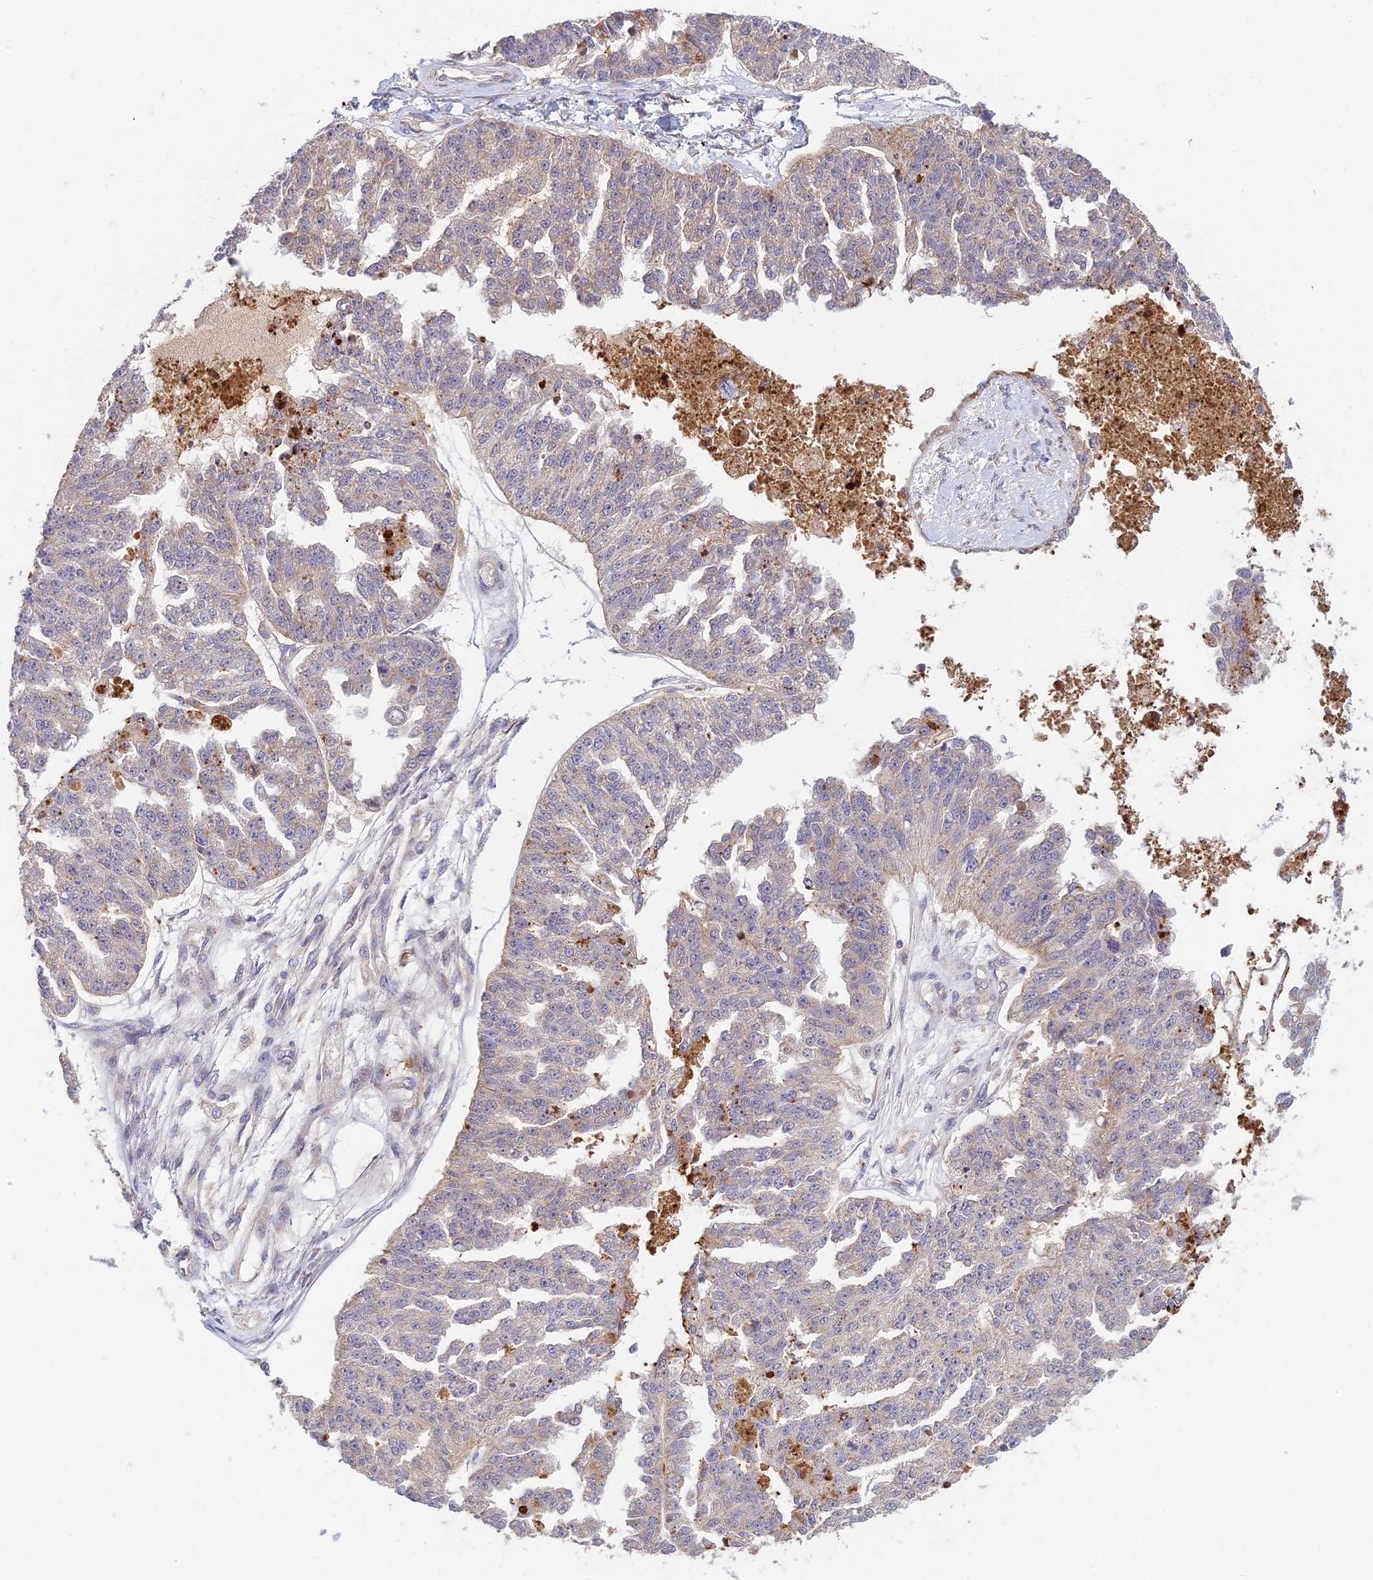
{"staining": {"intensity": "negative", "quantity": "none", "location": "none"}, "tissue": "ovarian cancer", "cell_type": "Tumor cells", "image_type": "cancer", "snomed": [{"axis": "morphology", "description": "Cystadenocarcinoma, serous, NOS"}, {"axis": "topography", "description": "Ovary"}], "caption": "Tumor cells are negative for brown protein staining in serous cystadenocarcinoma (ovarian).", "gene": "ASPDH", "patient": {"sex": "female", "age": 58}}